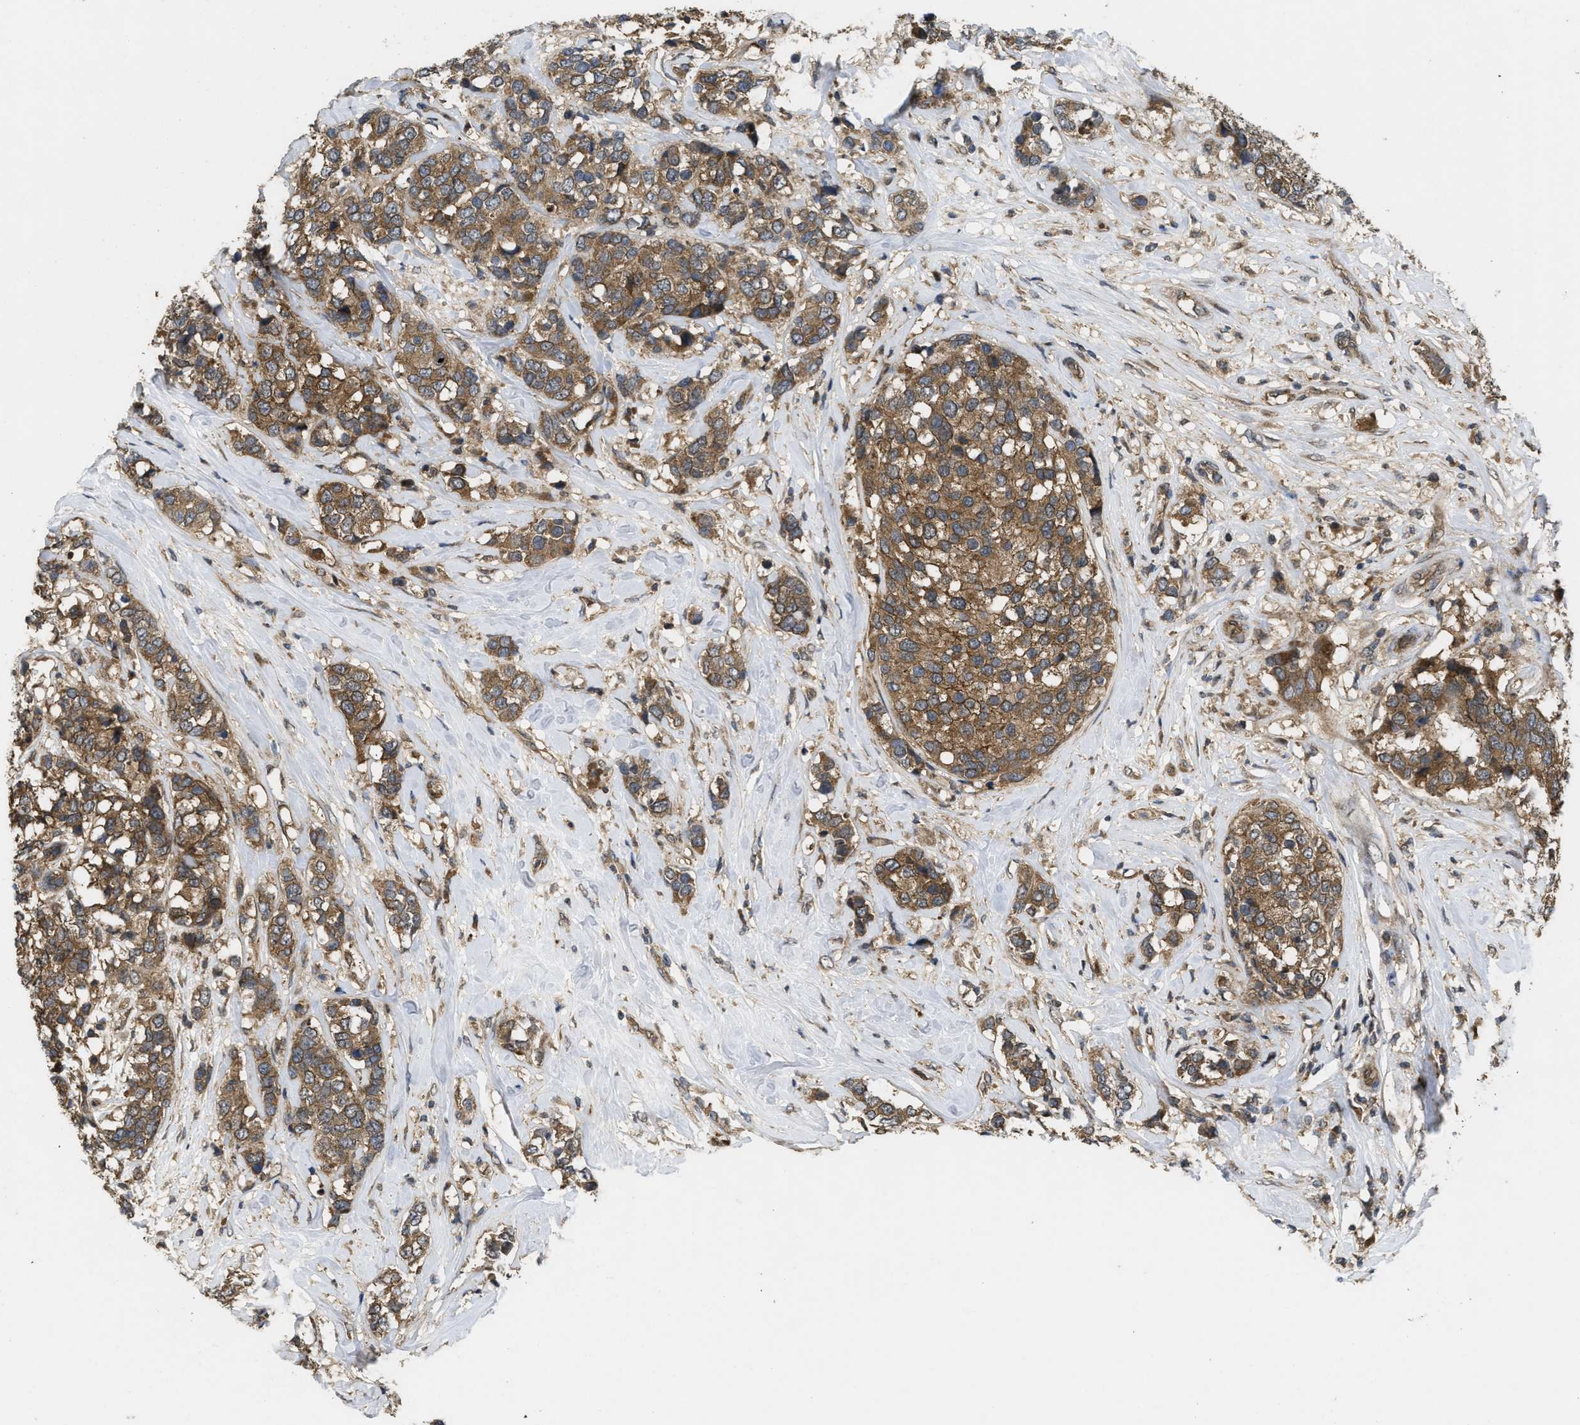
{"staining": {"intensity": "moderate", "quantity": ">75%", "location": "cytoplasmic/membranous"}, "tissue": "breast cancer", "cell_type": "Tumor cells", "image_type": "cancer", "snomed": [{"axis": "morphology", "description": "Lobular carcinoma"}, {"axis": "topography", "description": "Breast"}], "caption": "Immunohistochemical staining of breast lobular carcinoma exhibits medium levels of moderate cytoplasmic/membranous staining in approximately >75% of tumor cells.", "gene": "FZD6", "patient": {"sex": "female", "age": 59}}